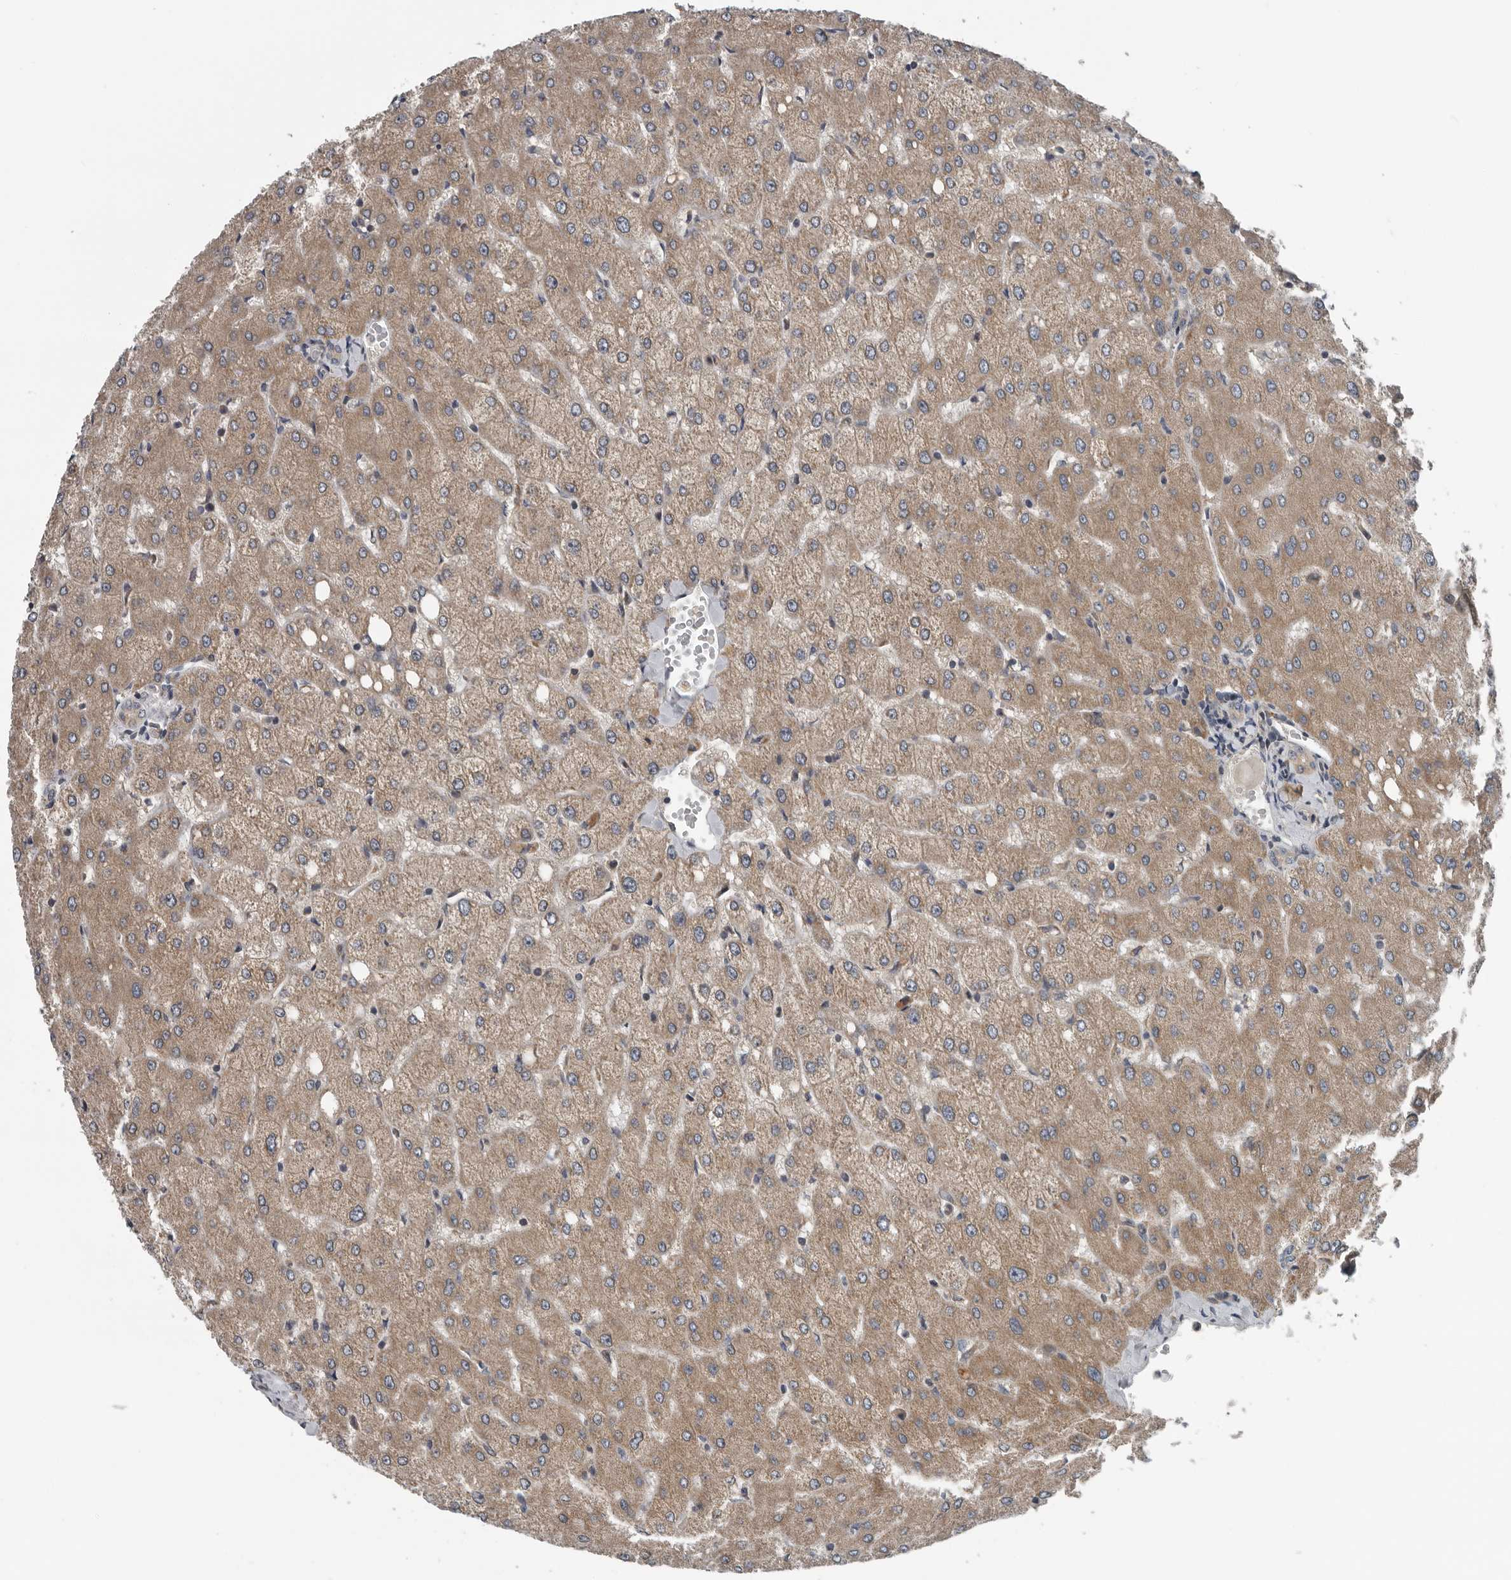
{"staining": {"intensity": "negative", "quantity": "none", "location": "none"}, "tissue": "liver", "cell_type": "Cholangiocytes", "image_type": "normal", "snomed": [{"axis": "morphology", "description": "Normal tissue, NOS"}, {"axis": "topography", "description": "Liver"}], "caption": "A high-resolution image shows immunohistochemistry staining of normal liver, which demonstrates no significant expression in cholangiocytes.", "gene": "TMEM199", "patient": {"sex": "female", "age": 54}}